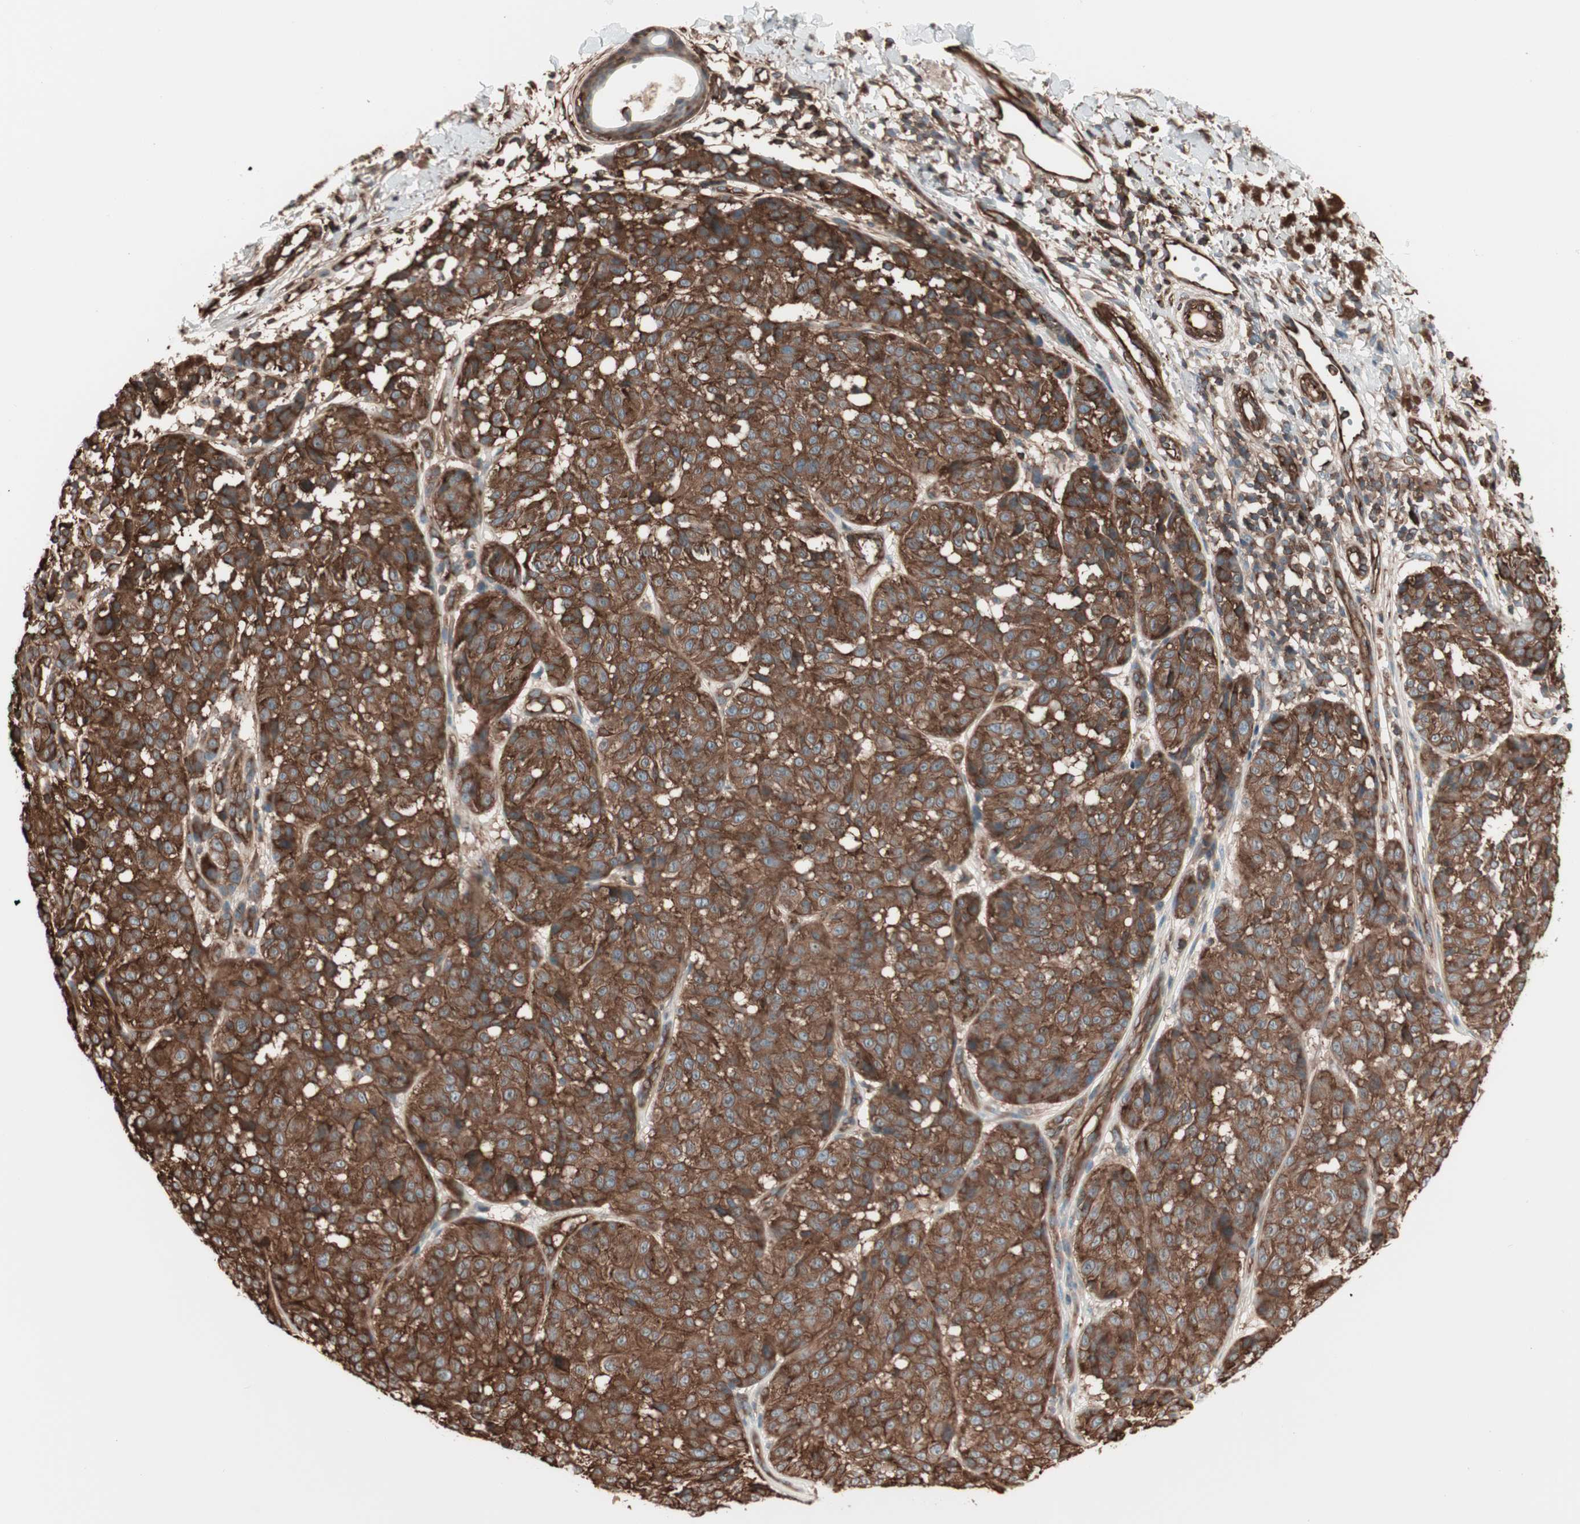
{"staining": {"intensity": "strong", "quantity": ">75%", "location": "cytoplasmic/membranous"}, "tissue": "melanoma", "cell_type": "Tumor cells", "image_type": "cancer", "snomed": [{"axis": "morphology", "description": "Malignant melanoma, NOS"}, {"axis": "topography", "description": "Skin"}], "caption": "A brown stain shows strong cytoplasmic/membranous staining of a protein in malignant melanoma tumor cells.", "gene": "TCP11L1", "patient": {"sex": "female", "age": 46}}